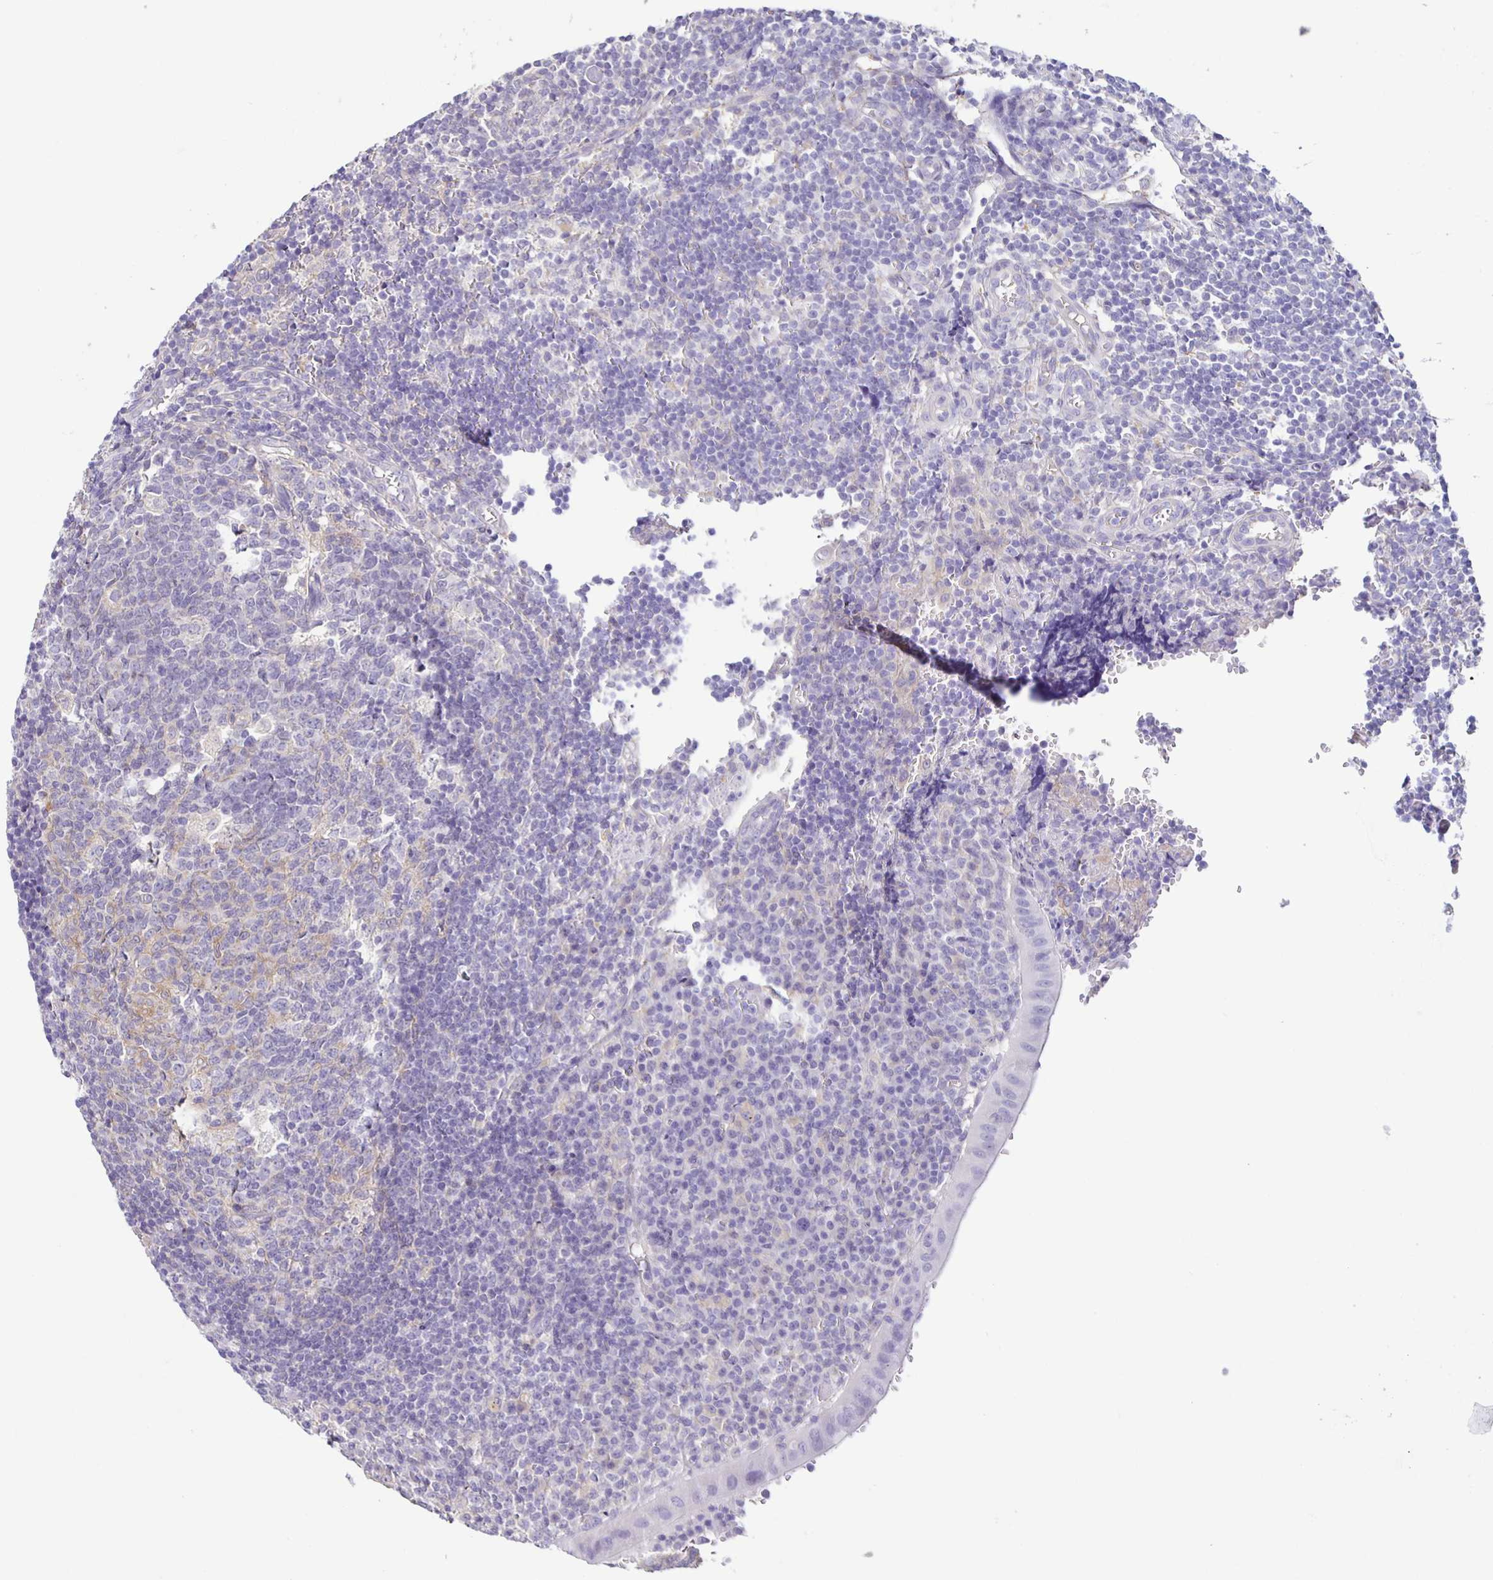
{"staining": {"intensity": "negative", "quantity": "none", "location": "none"}, "tissue": "appendix", "cell_type": "Glandular cells", "image_type": "normal", "snomed": [{"axis": "morphology", "description": "Normal tissue, NOS"}, {"axis": "topography", "description": "Appendix"}], "caption": "Human appendix stained for a protein using IHC exhibits no staining in glandular cells.", "gene": "BOLL", "patient": {"sex": "male", "age": 18}}